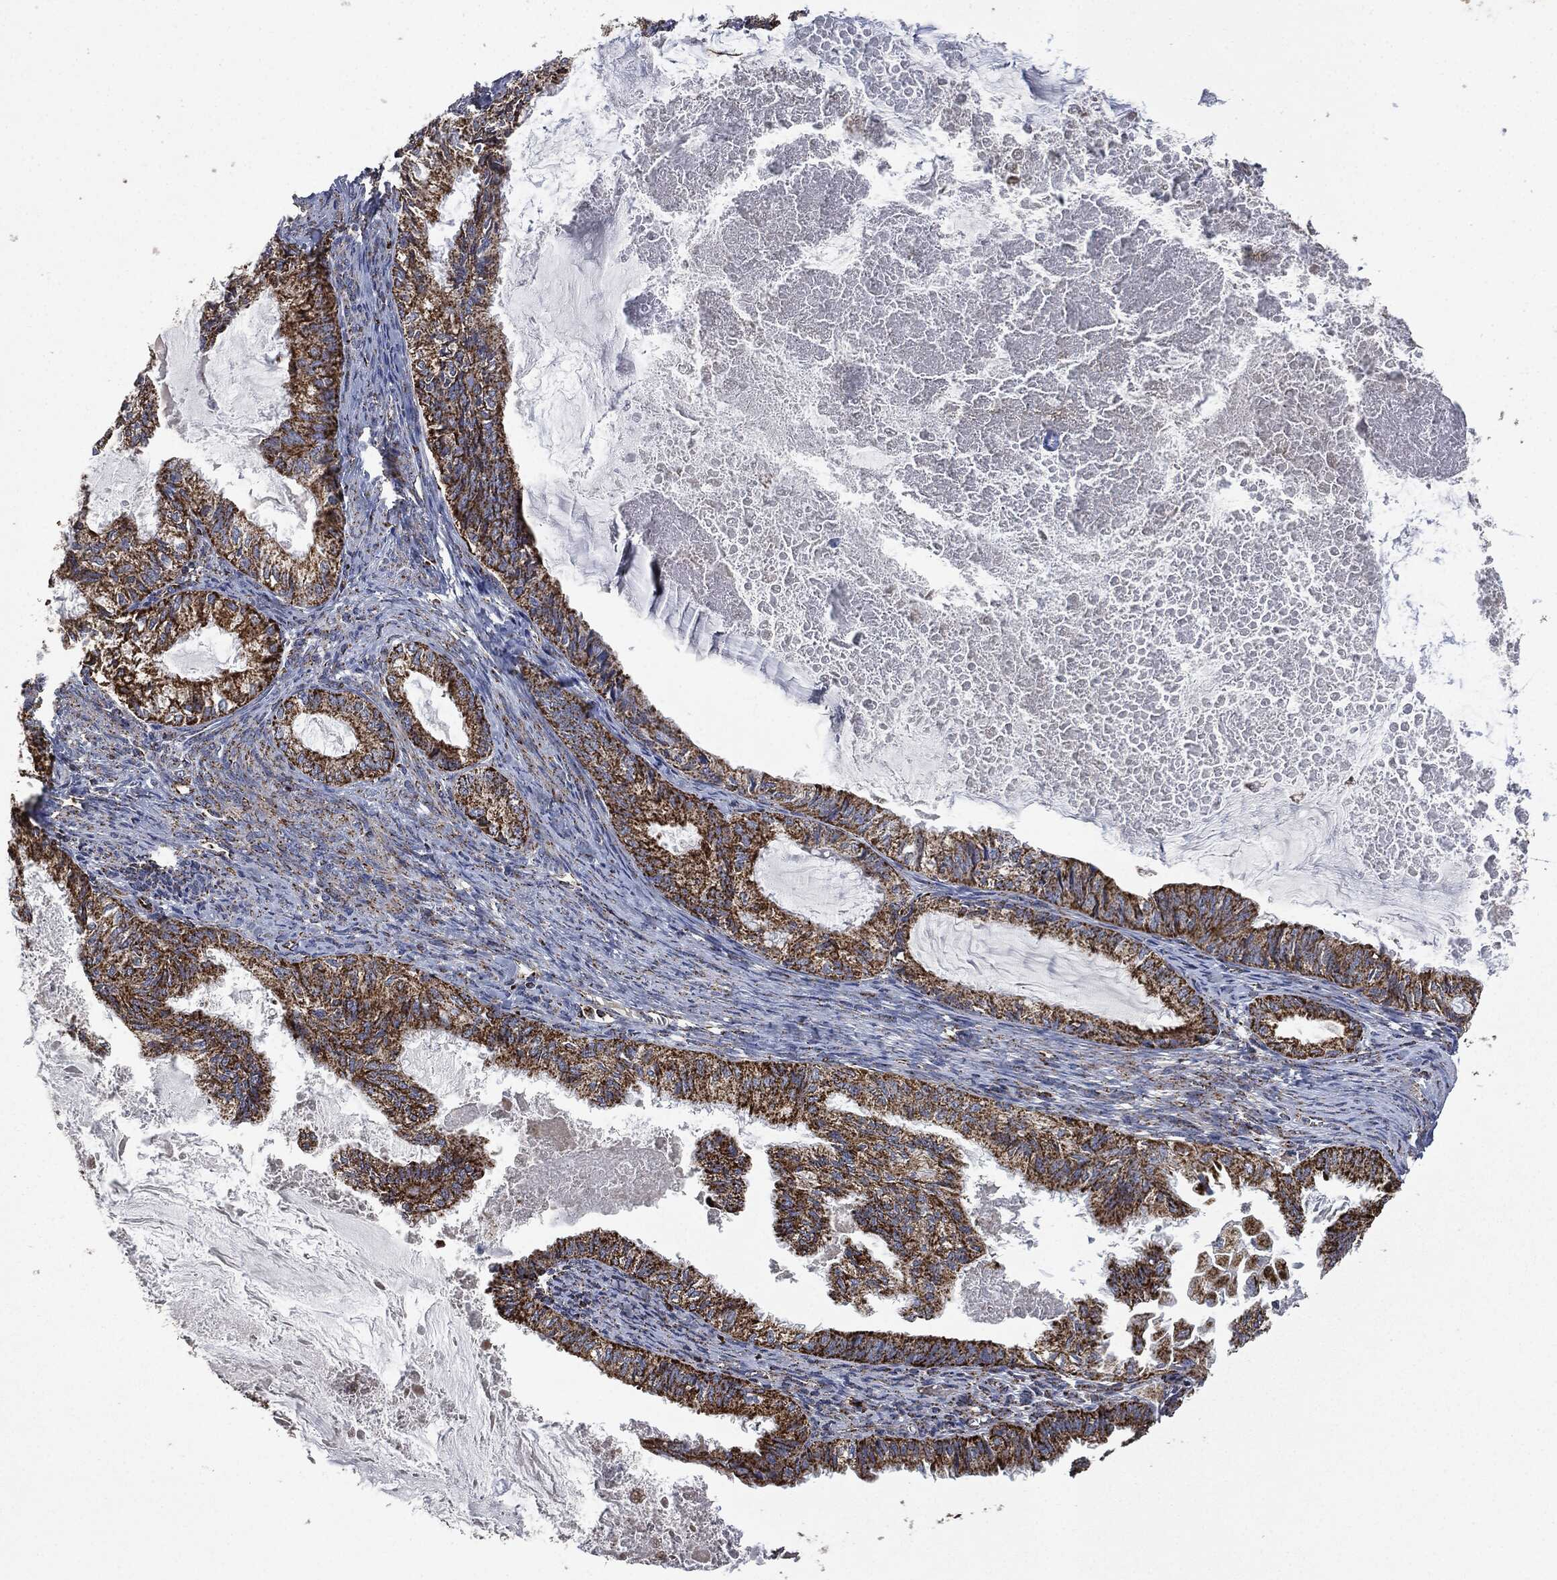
{"staining": {"intensity": "strong", "quantity": ">75%", "location": "cytoplasmic/membranous"}, "tissue": "endometrial cancer", "cell_type": "Tumor cells", "image_type": "cancer", "snomed": [{"axis": "morphology", "description": "Adenocarcinoma, NOS"}, {"axis": "topography", "description": "Endometrium"}], "caption": "A high amount of strong cytoplasmic/membranous expression is identified in about >75% of tumor cells in endometrial adenocarcinoma tissue.", "gene": "RYK", "patient": {"sex": "female", "age": 86}}